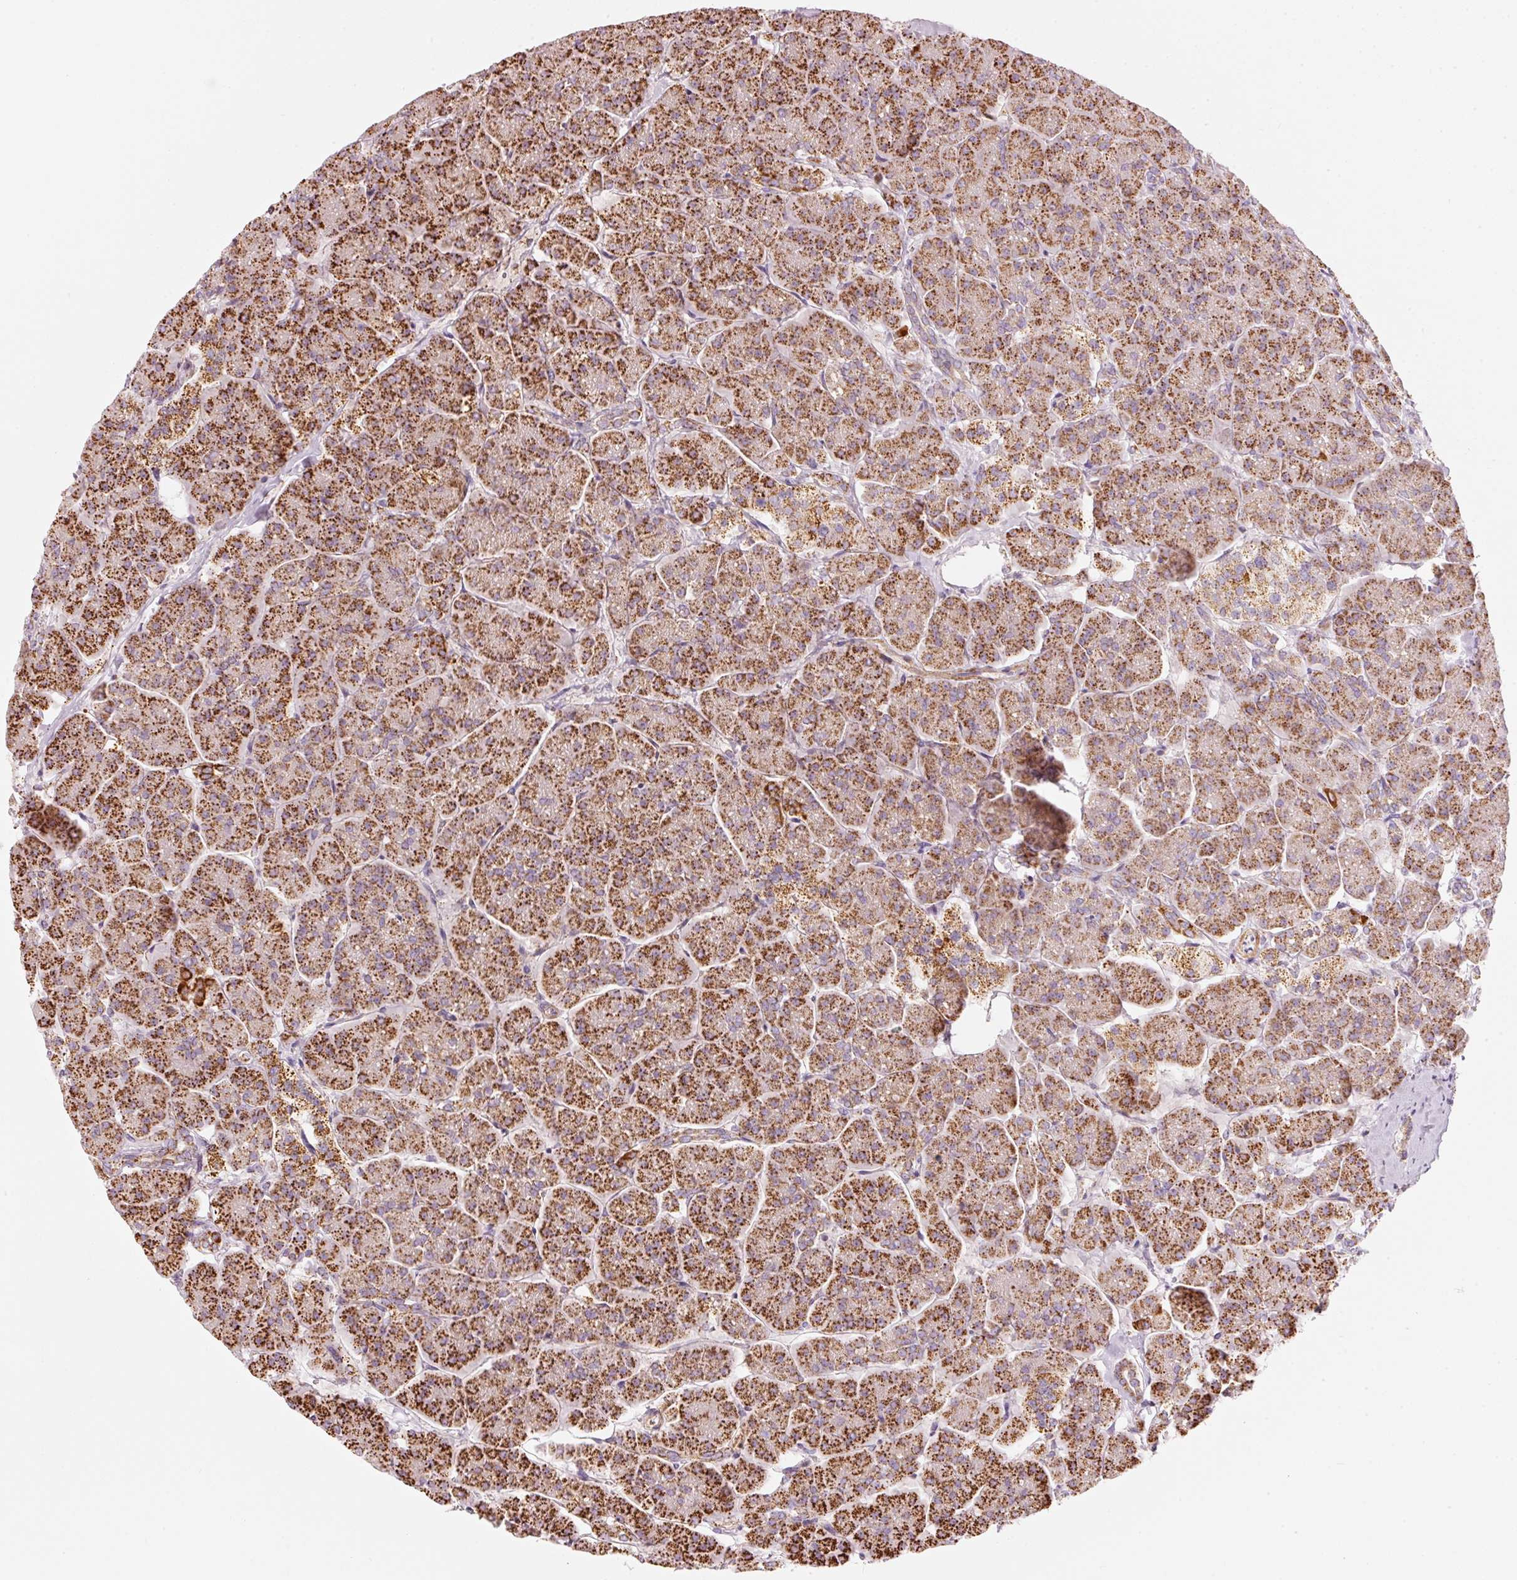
{"staining": {"intensity": "strong", "quantity": ">75%", "location": "cytoplasmic/membranous"}, "tissue": "pancreas", "cell_type": "Exocrine glandular cells", "image_type": "normal", "snomed": [{"axis": "morphology", "description": "Normal tissue, NOS"}, {"axis": "topography", "description": "Pancreas"}, {"axis": "topography", "description": "Peripheral nerve tissue"}], "caption": "Approximately >75% of exocrine glandular cells in normal human pancreas display strong cytoplasmic/membranous protein expression as visualized by brown immunohistochemical staining.", "gene": "C17orf98", "patient": {"sex": "male", "age": 54}}